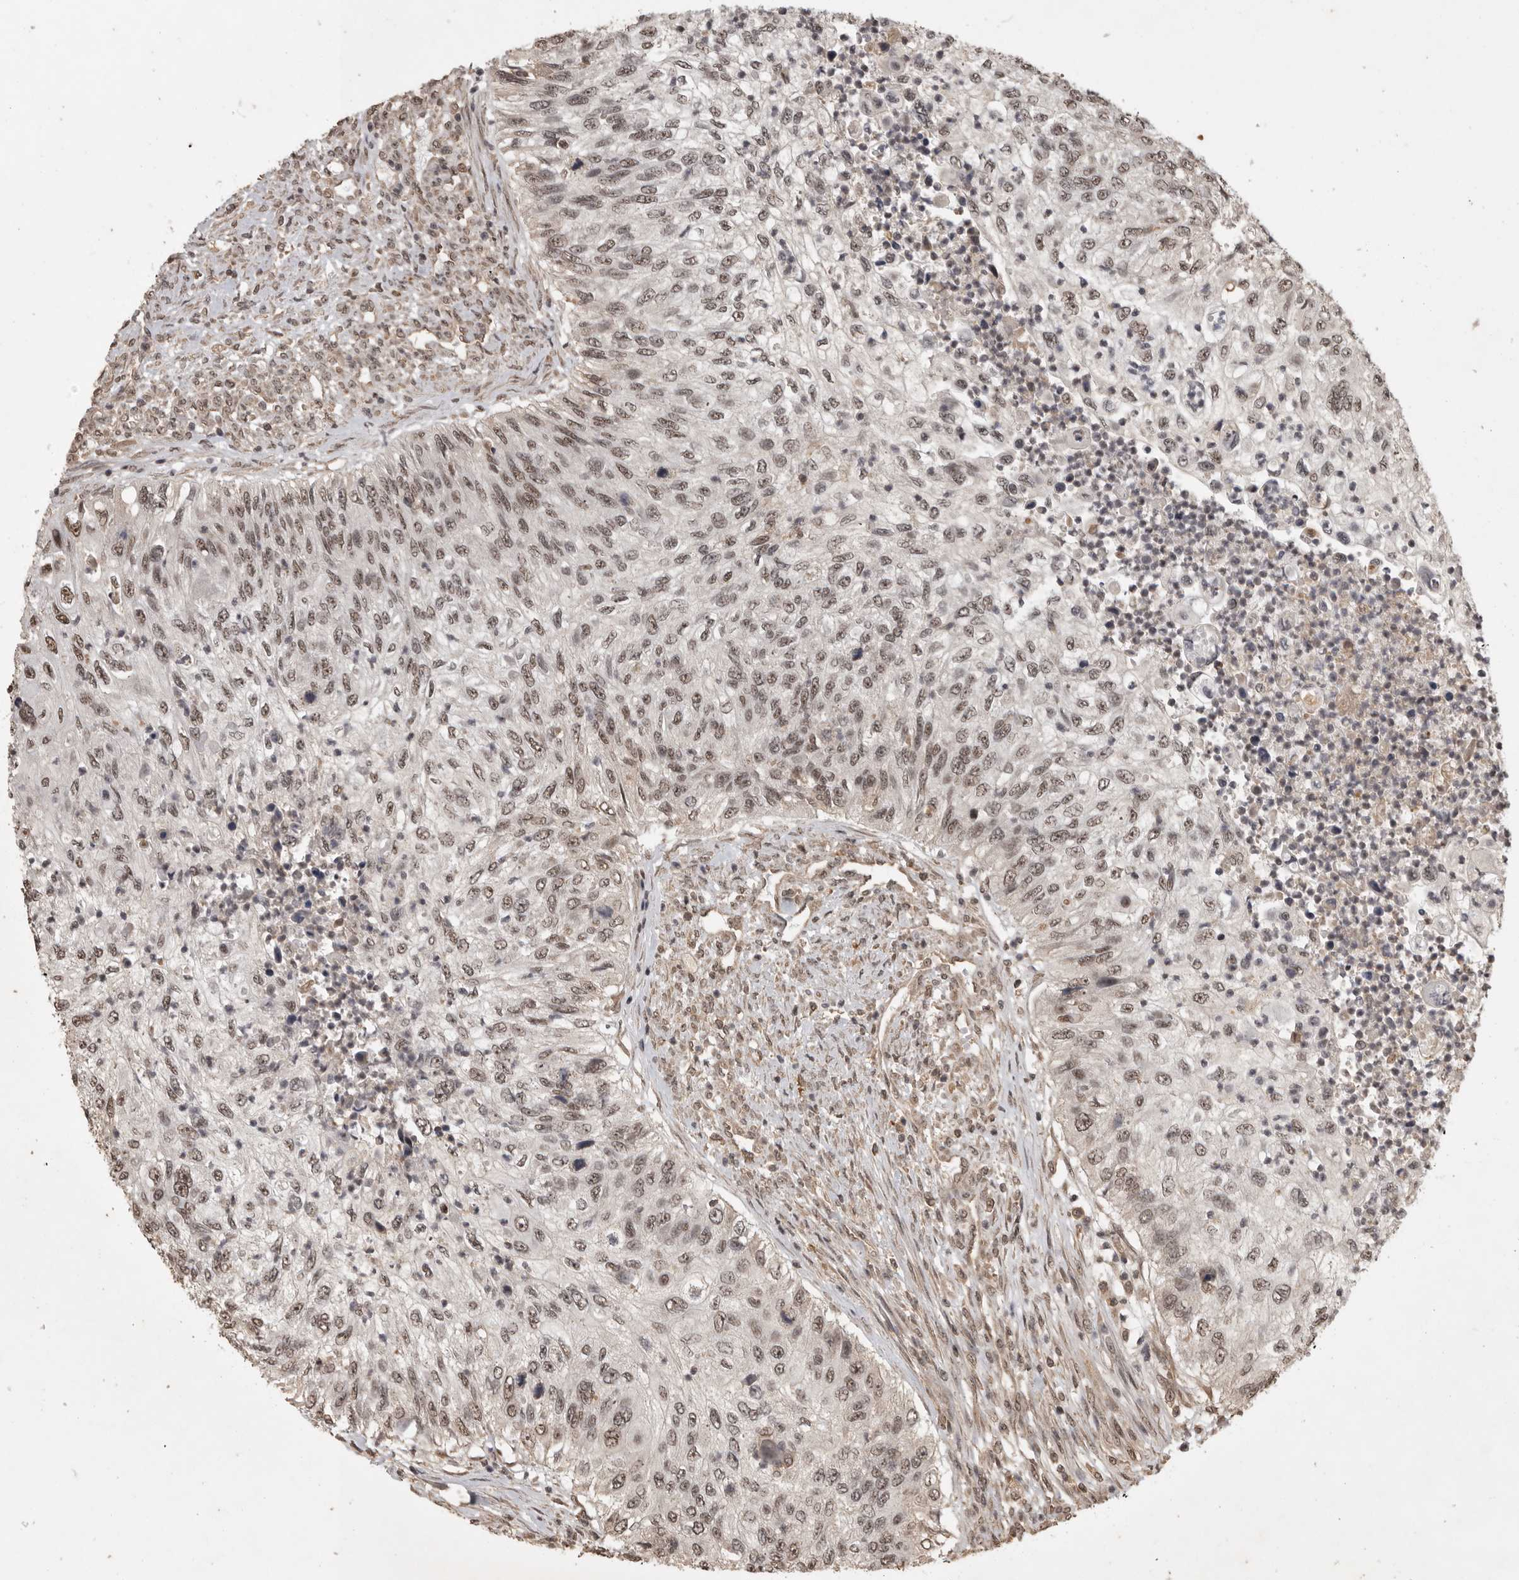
{"staining": {"intensity": "weak", "quantity": ">75%", "location": "nuclear"}, "tissue": "urothelial cancer", "cell_type": "Tumor cells", "image_type": "cancer", "snomed": [{"axis": "morphology", "description": "Urothelial carcinoma, High grade"}, {"axis": "topography", "description": "Urinary bladder"}], "caption": "A photomicrograph of human urothelial cancer stained for a protein shows weak nuclear brown staining in tumor cells.", "gene": "CBLL1", "patient": {"sex": "female", "age": 60}}